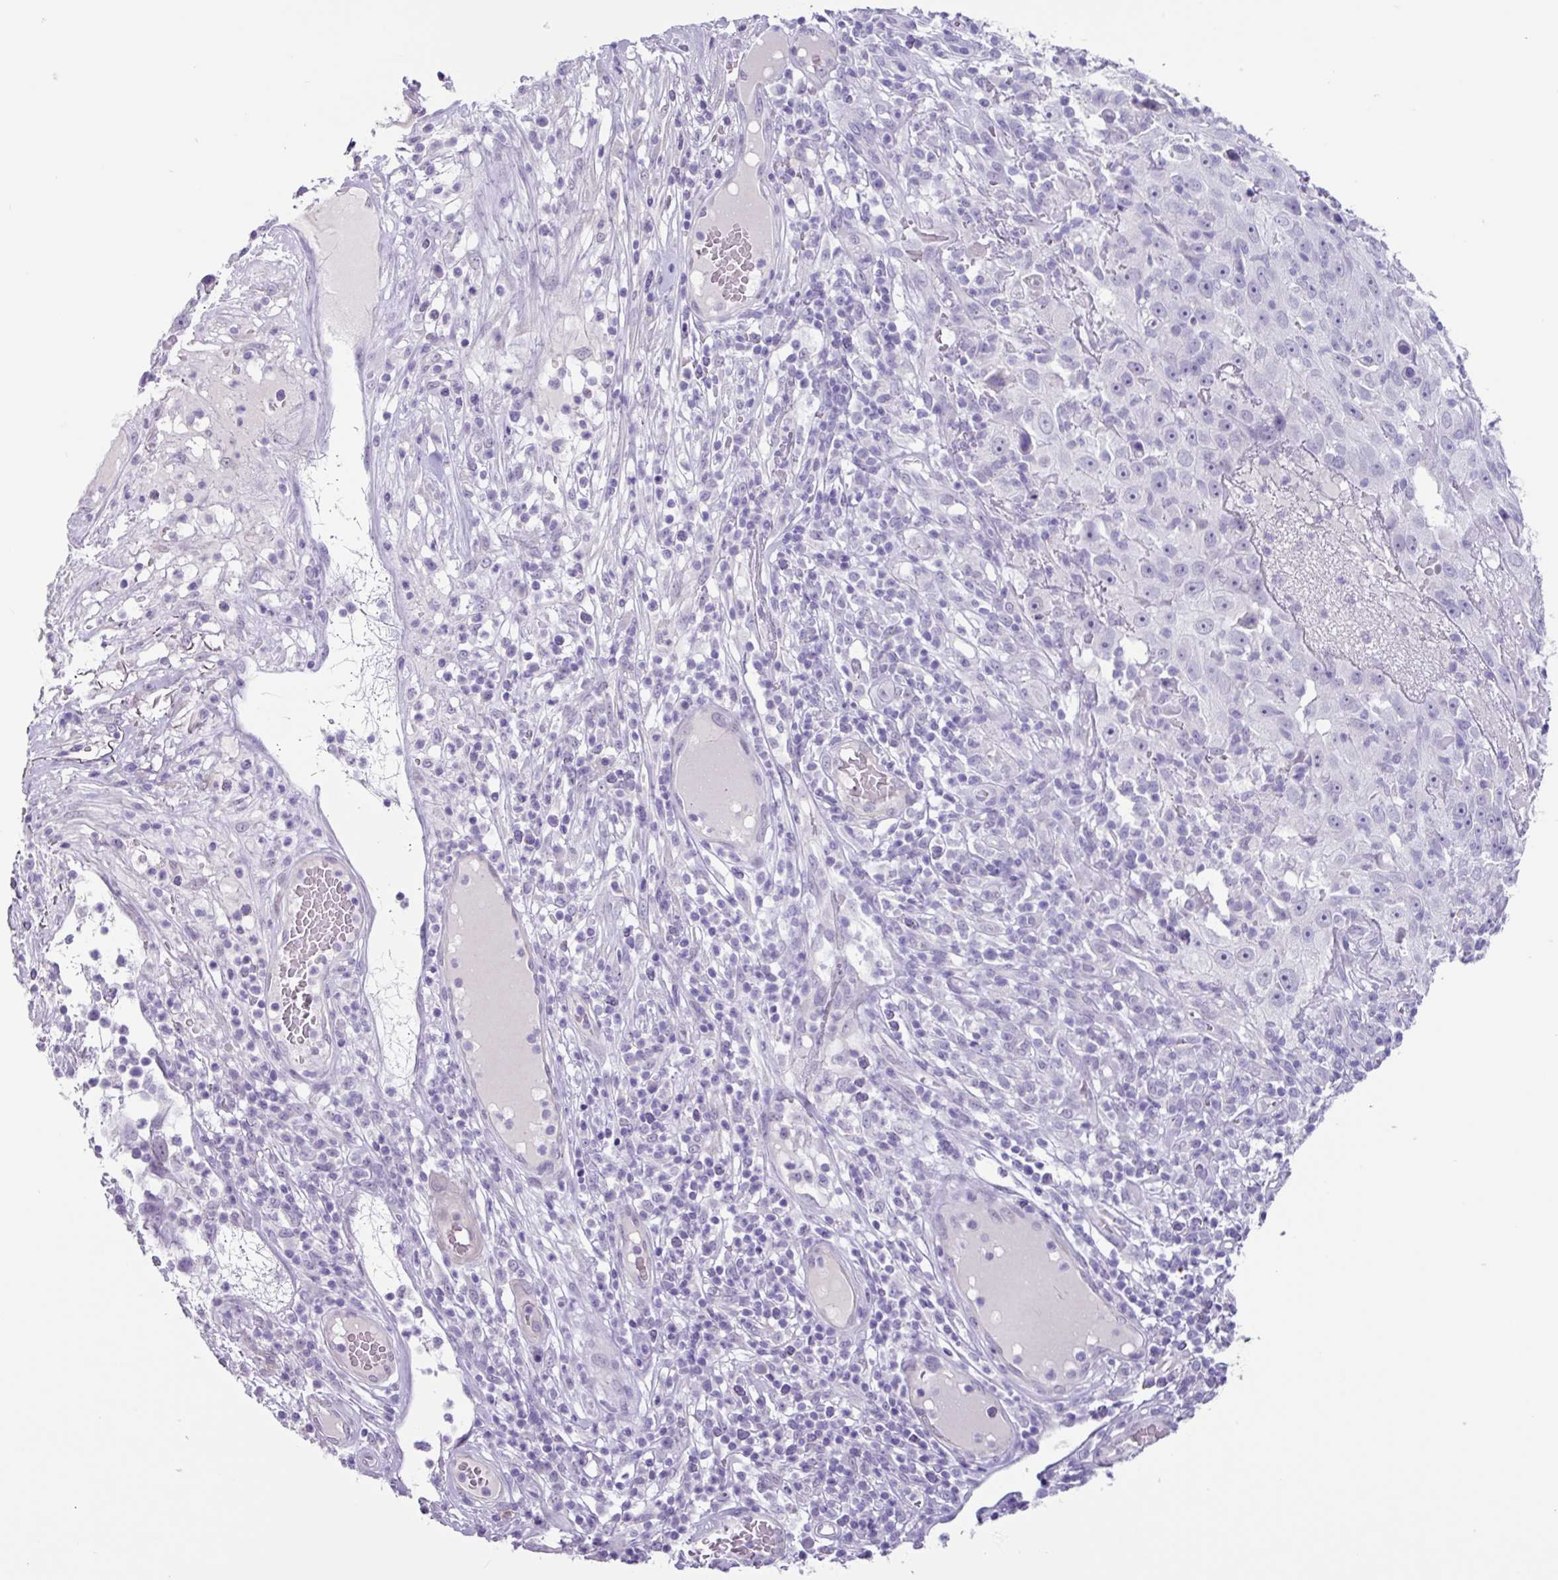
{"staining": {"intensity": "negative", "quantity": "none", "location": "none"}, "tissue": "skin cancer", "cell_type": "Tumor cells", "image_type": "cancer", "snomed": [{"axis": "morphology", "description": "Squamous cell carcinoma, NOS"}, {"axis": "topography", "description": "Skin"}], "caption": "Micrograph shows no protein staining in tumor cells of squamous cell carcinoma (skin) tissue.", "gene": "OTX1", "patient": {"sex": "female", "age": 87}}